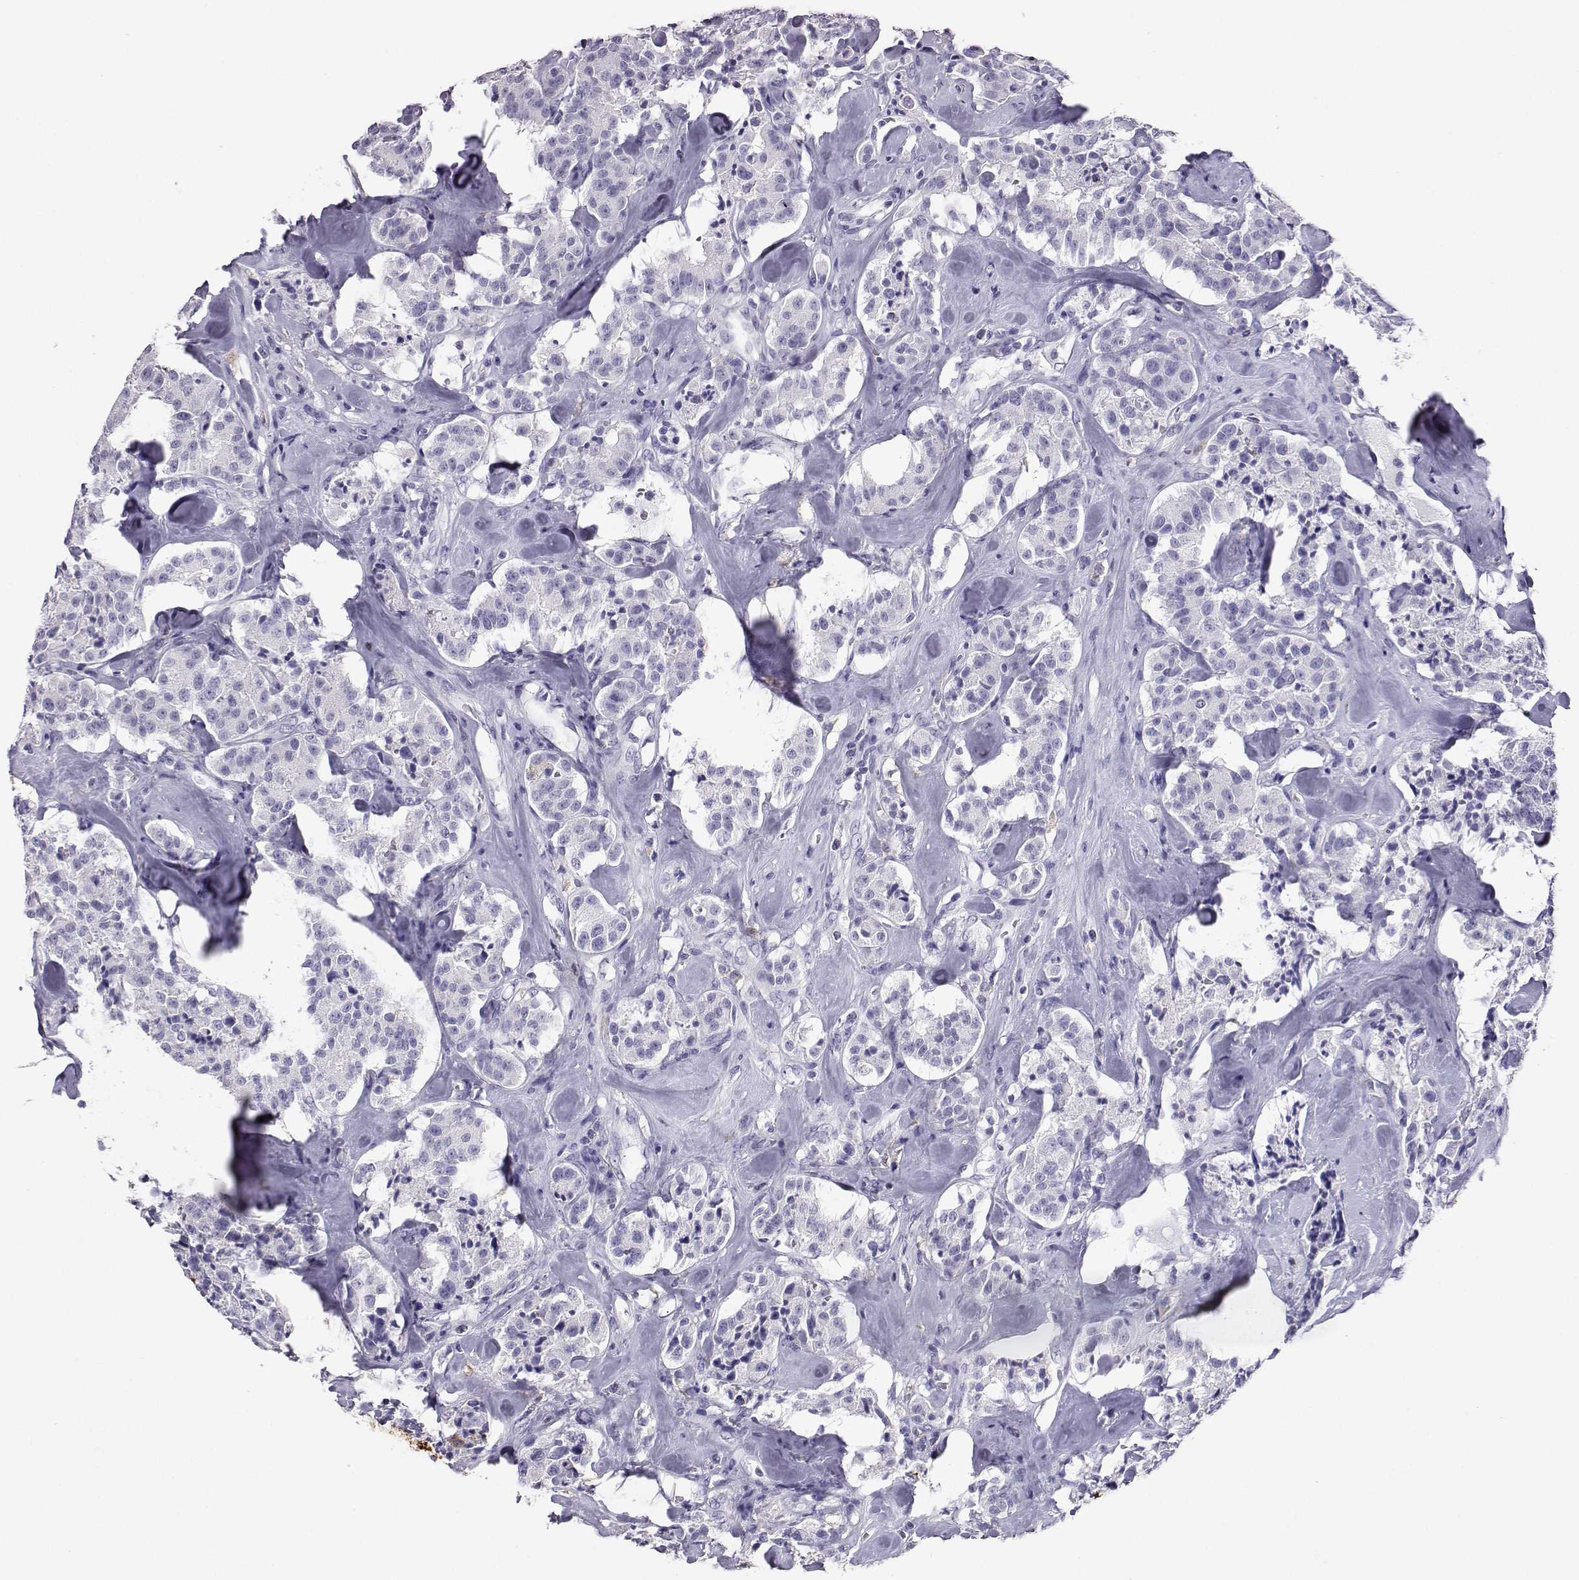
{"staining": {"intensity": "negative", "quantity": "none", "location": "none"}, "tissue": "carcinoid", "cell_type": "Tumor cells", "image_type": "cancer", "snomed": [{"axis": "morphology", "description": "Carcinoid, malignant, NOS"}, {"axis": "topography", "description": "Pancreas"}], "caption": "Immunohistochemical staining of human carcinoid displays no significant expression in tumor cells.", "gene": "AKR1B1", "patient": {"sex": "male", "age": 41}}